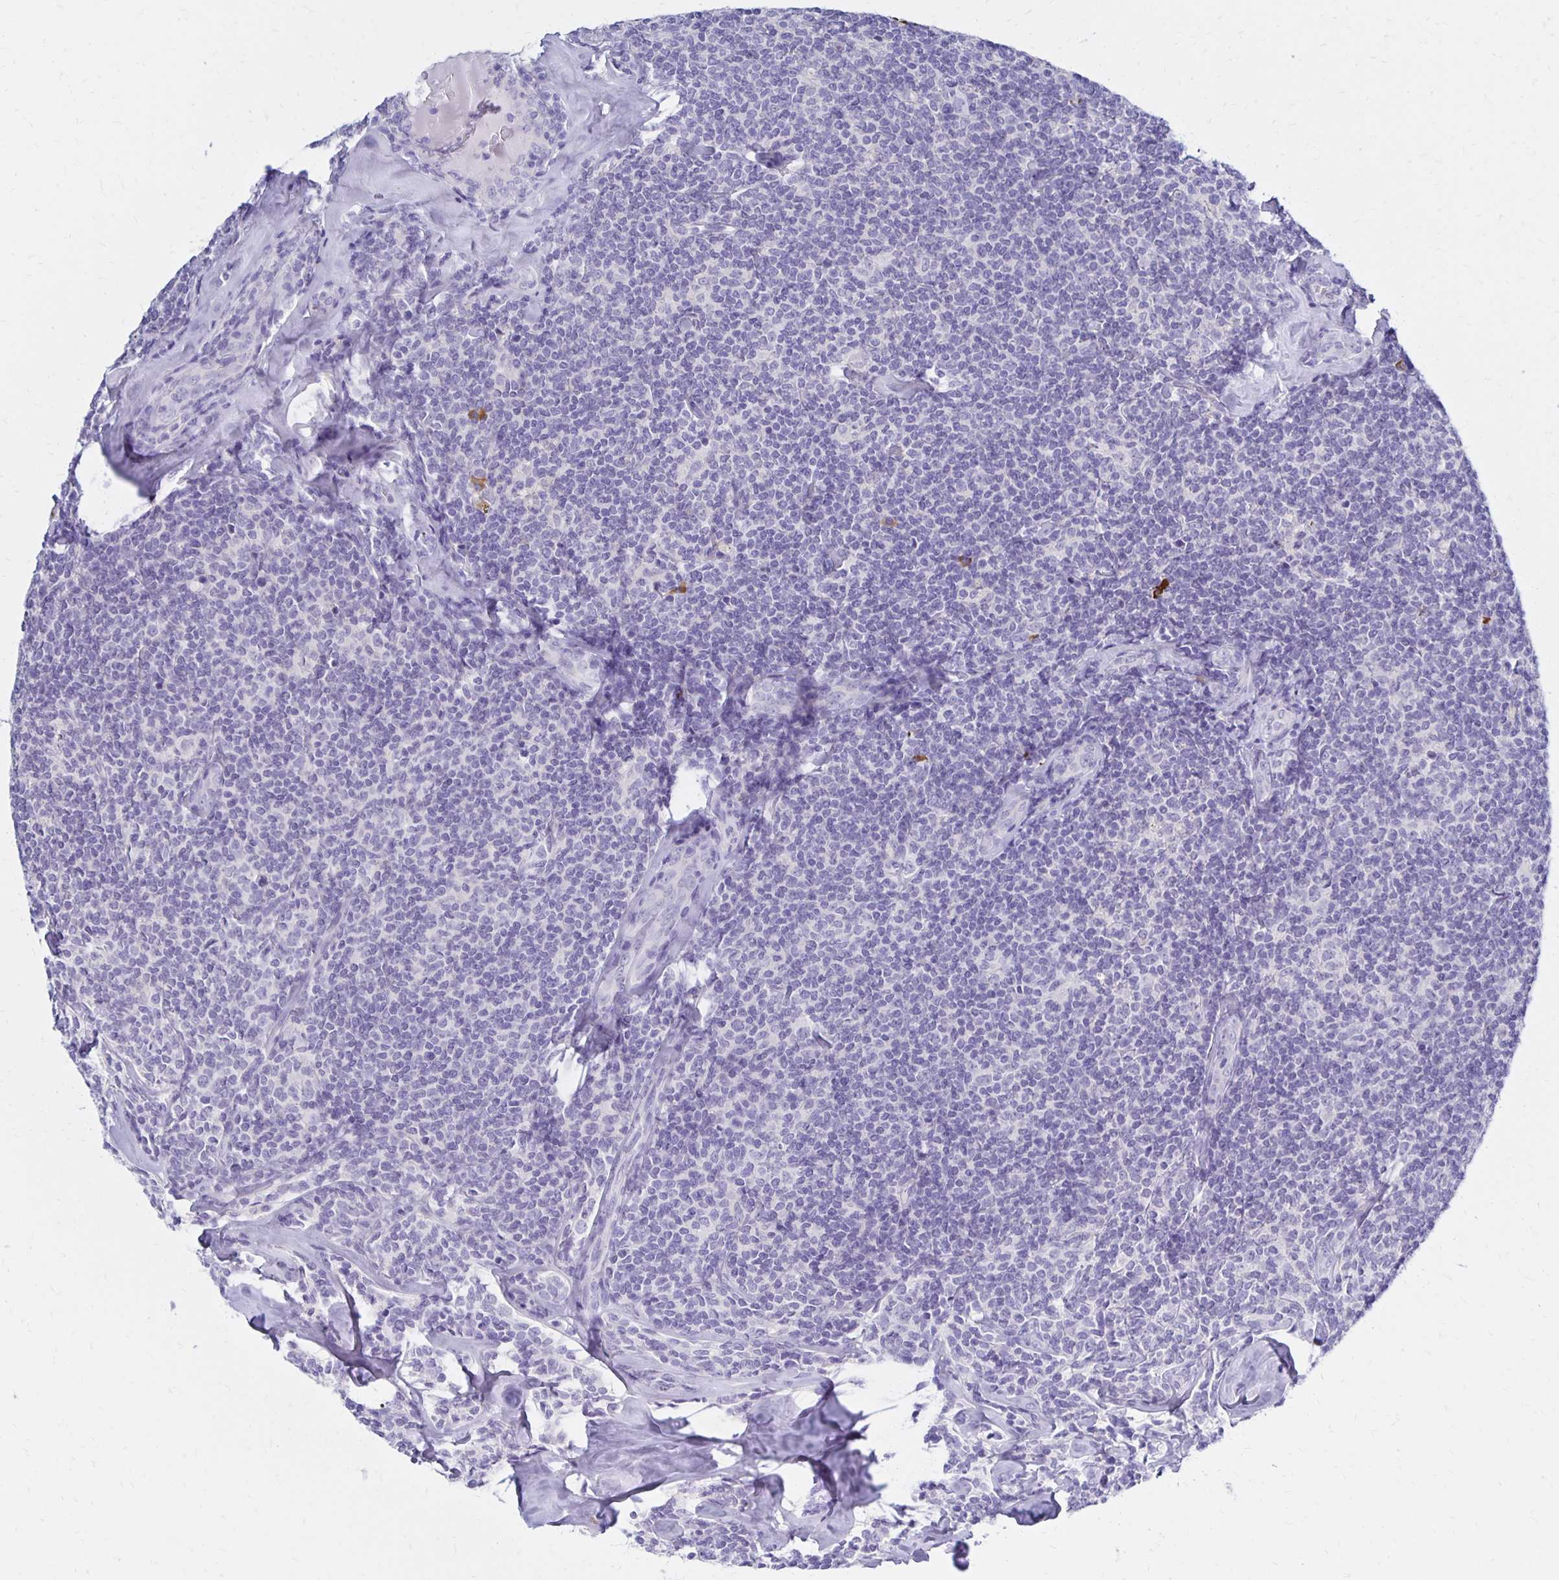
{"staining": {"intensity": "negative", "quantity": "none", "location": "none"}, "tissue": "lymphoma", "cell_type": "Tumor cells", "image_type": "cancer", "snomed": [{"axis": "morphology", "description": "Malignant lymphoma, non-Hodgkin's type, Low grade"}, {"axis": "topography", "description": "Lymph node"}], "caption": "There is no significant staining in tumor cells of lymphoma.", "gene": "FNTB", "patient": {"sex": "female", "age": 56}}